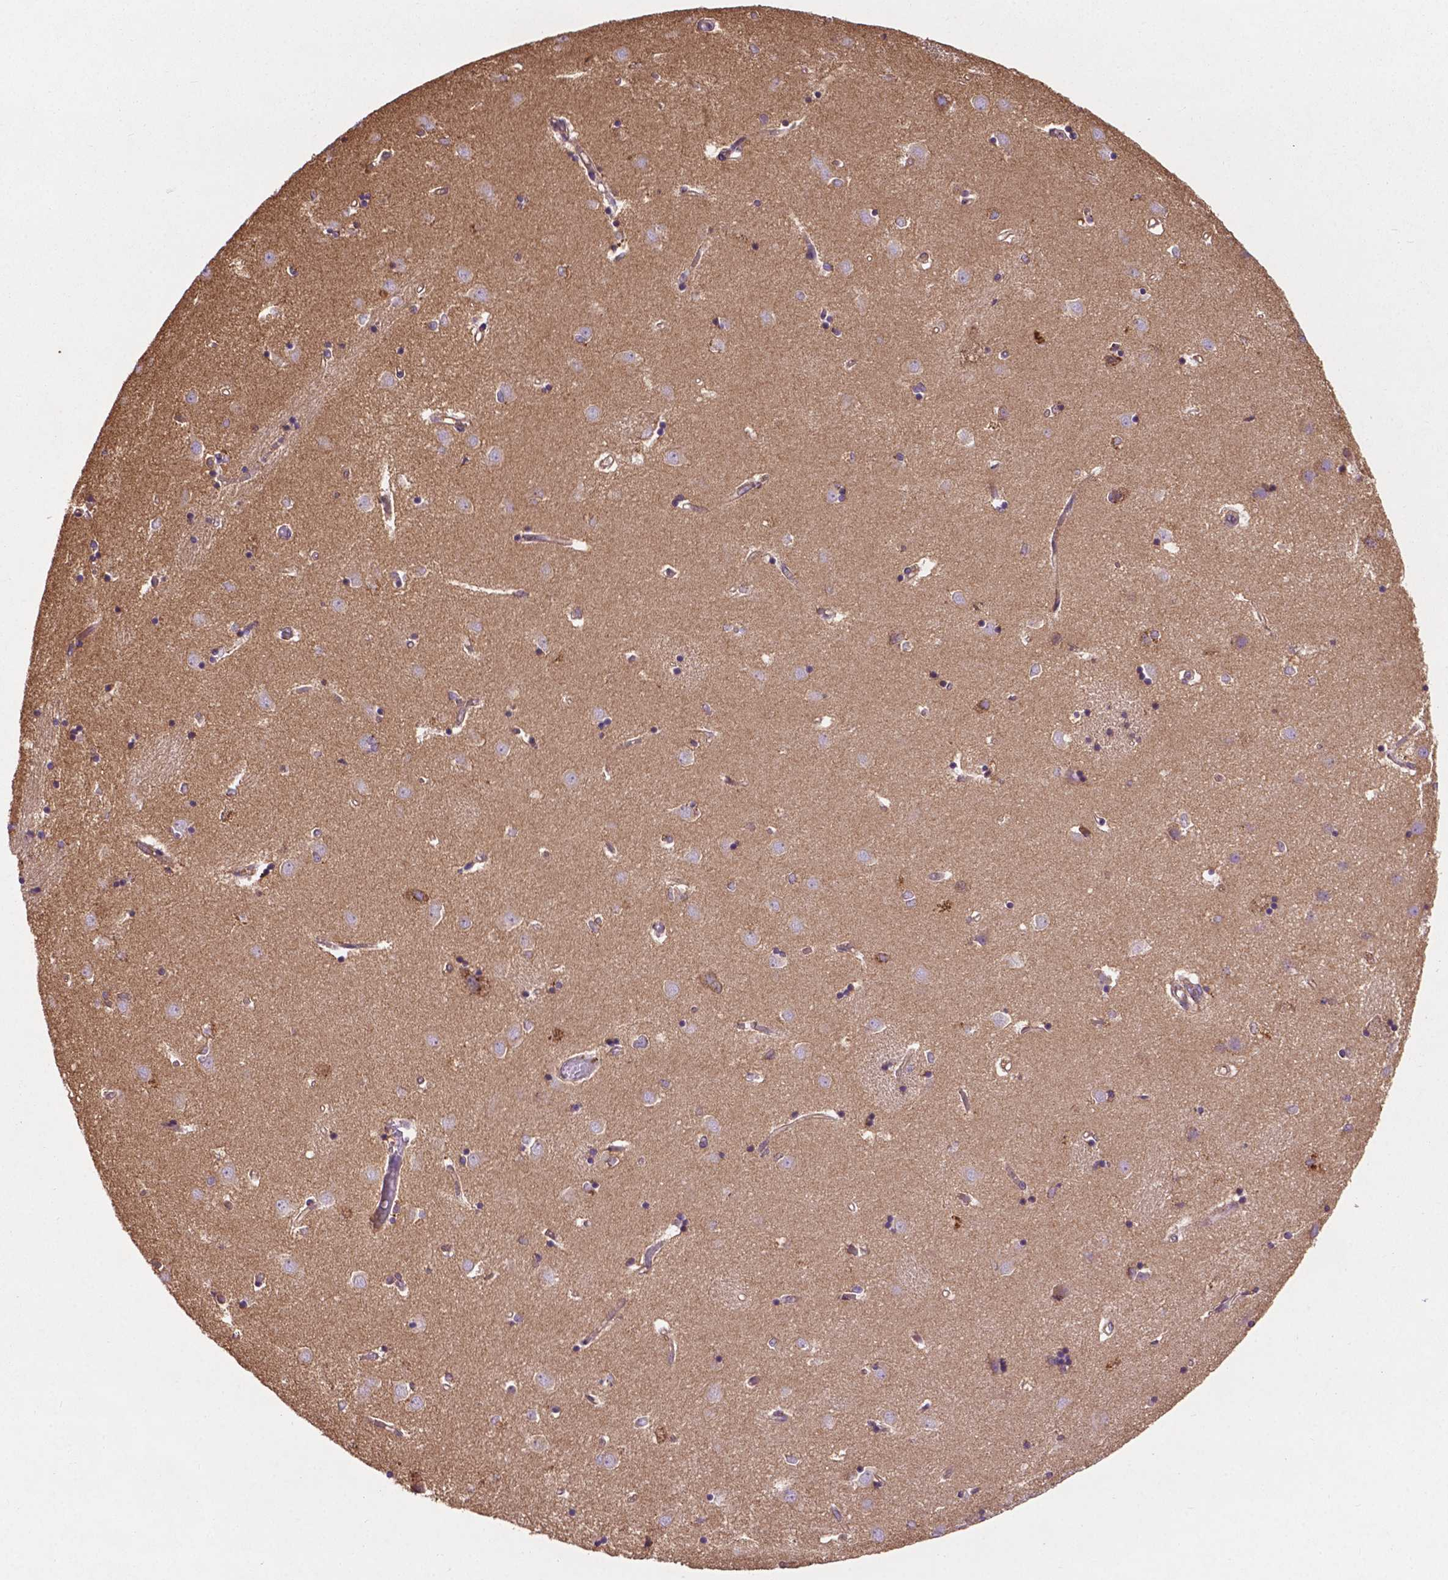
{"staining": {"intensity": "moderate", "quantity": "<25%", "location": "cytoplasmic/membranous"}, "tissue": "caudate", "cell_type": "Glial cells", "image_type": "normal", "snomed": [{"axis": "morphology", "description": "Normal tissue, NOS"}, {"axis": "topography", "description": "Lateral ventricle wall"}], "caption": "Glial cells display low levels of moderate cytoplasmic/membranous expression in about <25% of cells in normal human caudate. The staining is performed using DAB brown chromogen to label protein expression. The nuclei are counter-stained blue using hematoxylin.", "gene": "CCDC71L", "patient": {"sex": "male", "age": 54}}